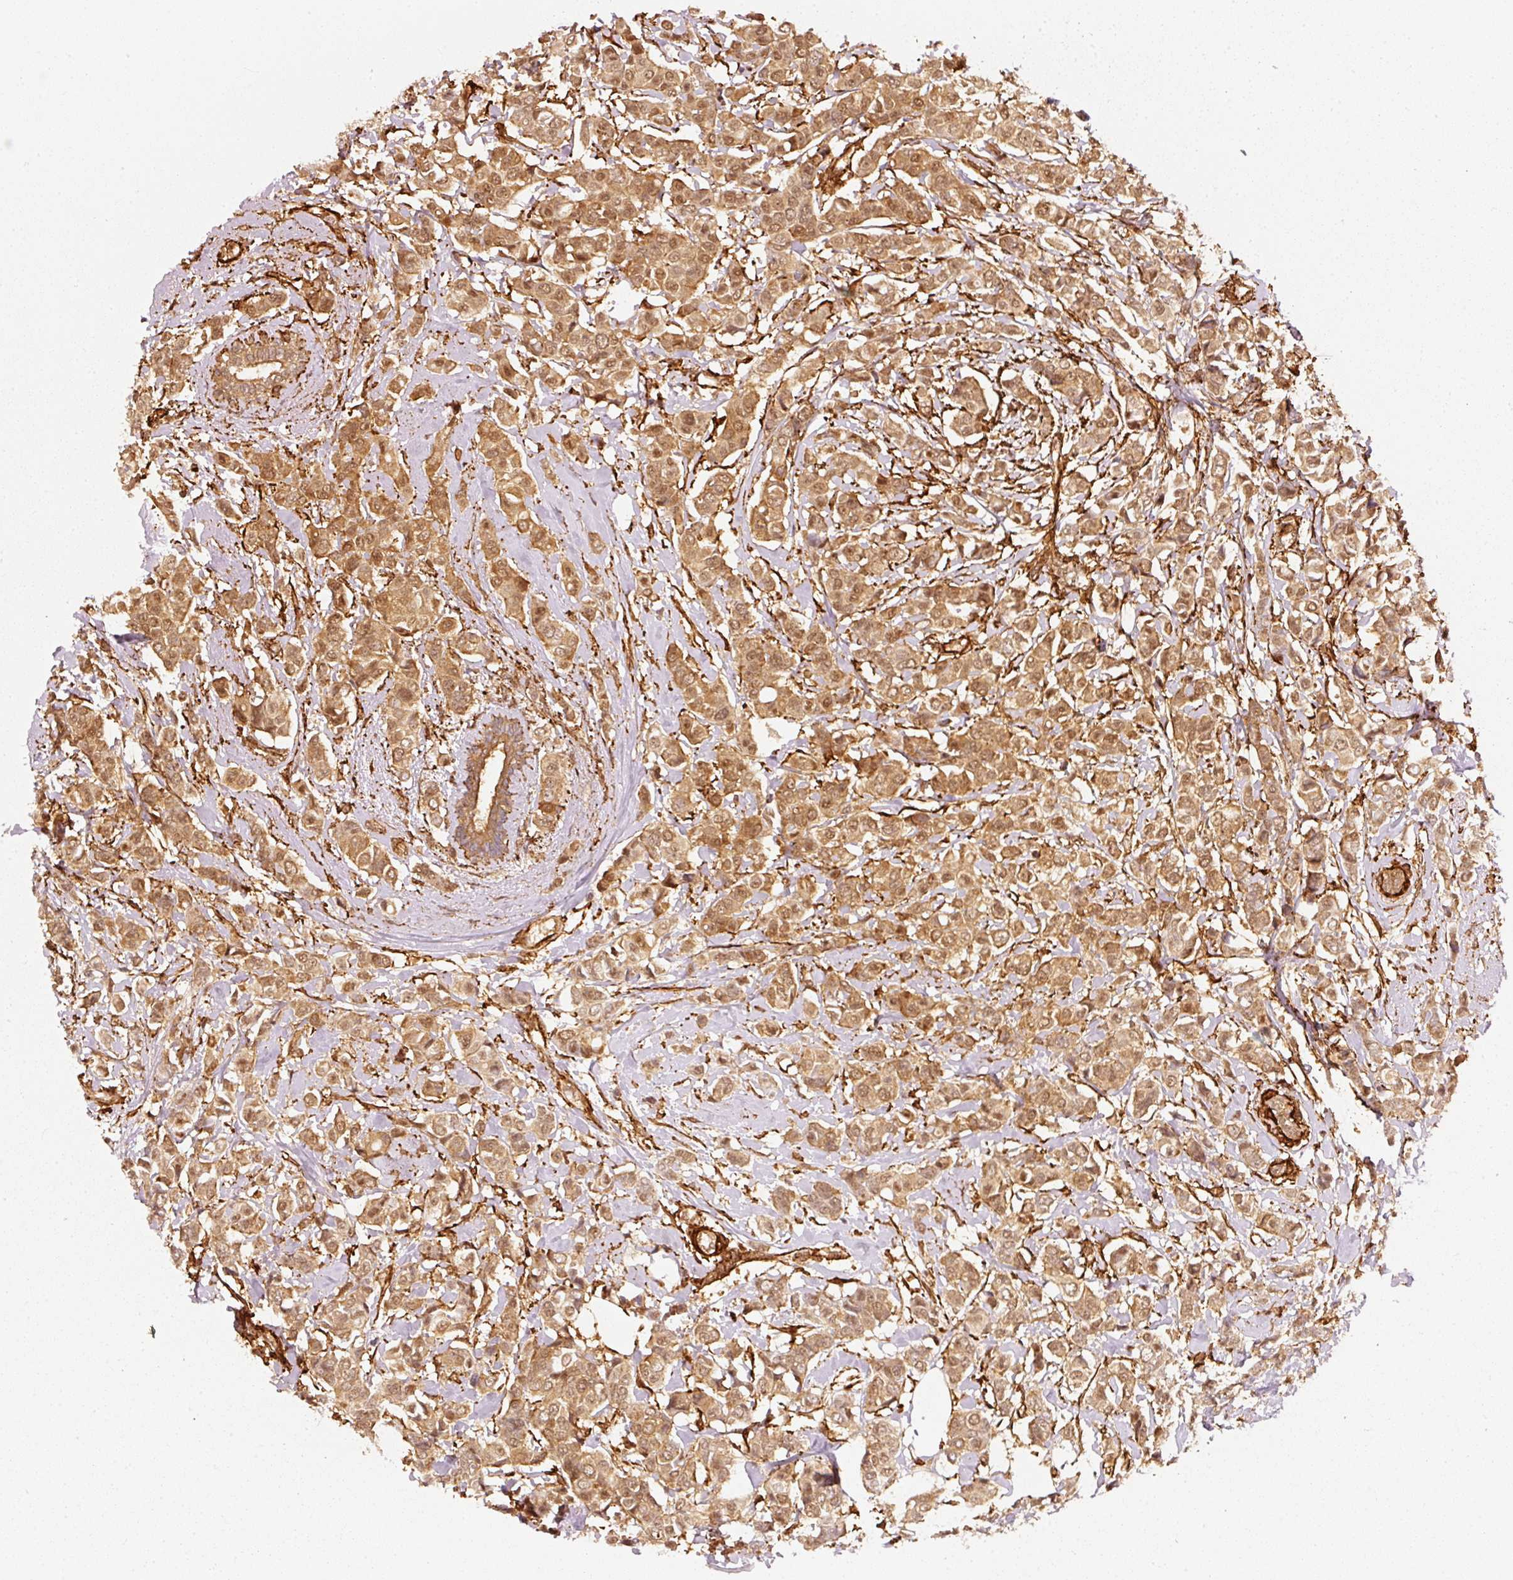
{"staining": {"intensity": "moderate", "quantity": ">75%", "location": "cytoplasmic/membranous,nuclear"}, "tissue": "breast cancer", "cell_type": "Tumor cells", "image_type": "cancer", "snomed": [{"axis": "morphology", "description": "Lobular carcinoma"}, {"axis": "topography", "description": "Breast"}], "caption": "Lobular carcinoma (breast) stained with DAB immunohistochemistry (IHC) displays medium levels of moderate cytoplasmic/membranous and nuclear staining in about >75% of tumor cells. Nuclei are stained in blue.", "gene": "PSMD1", "patient": {"sex": "female", "age": 51}}